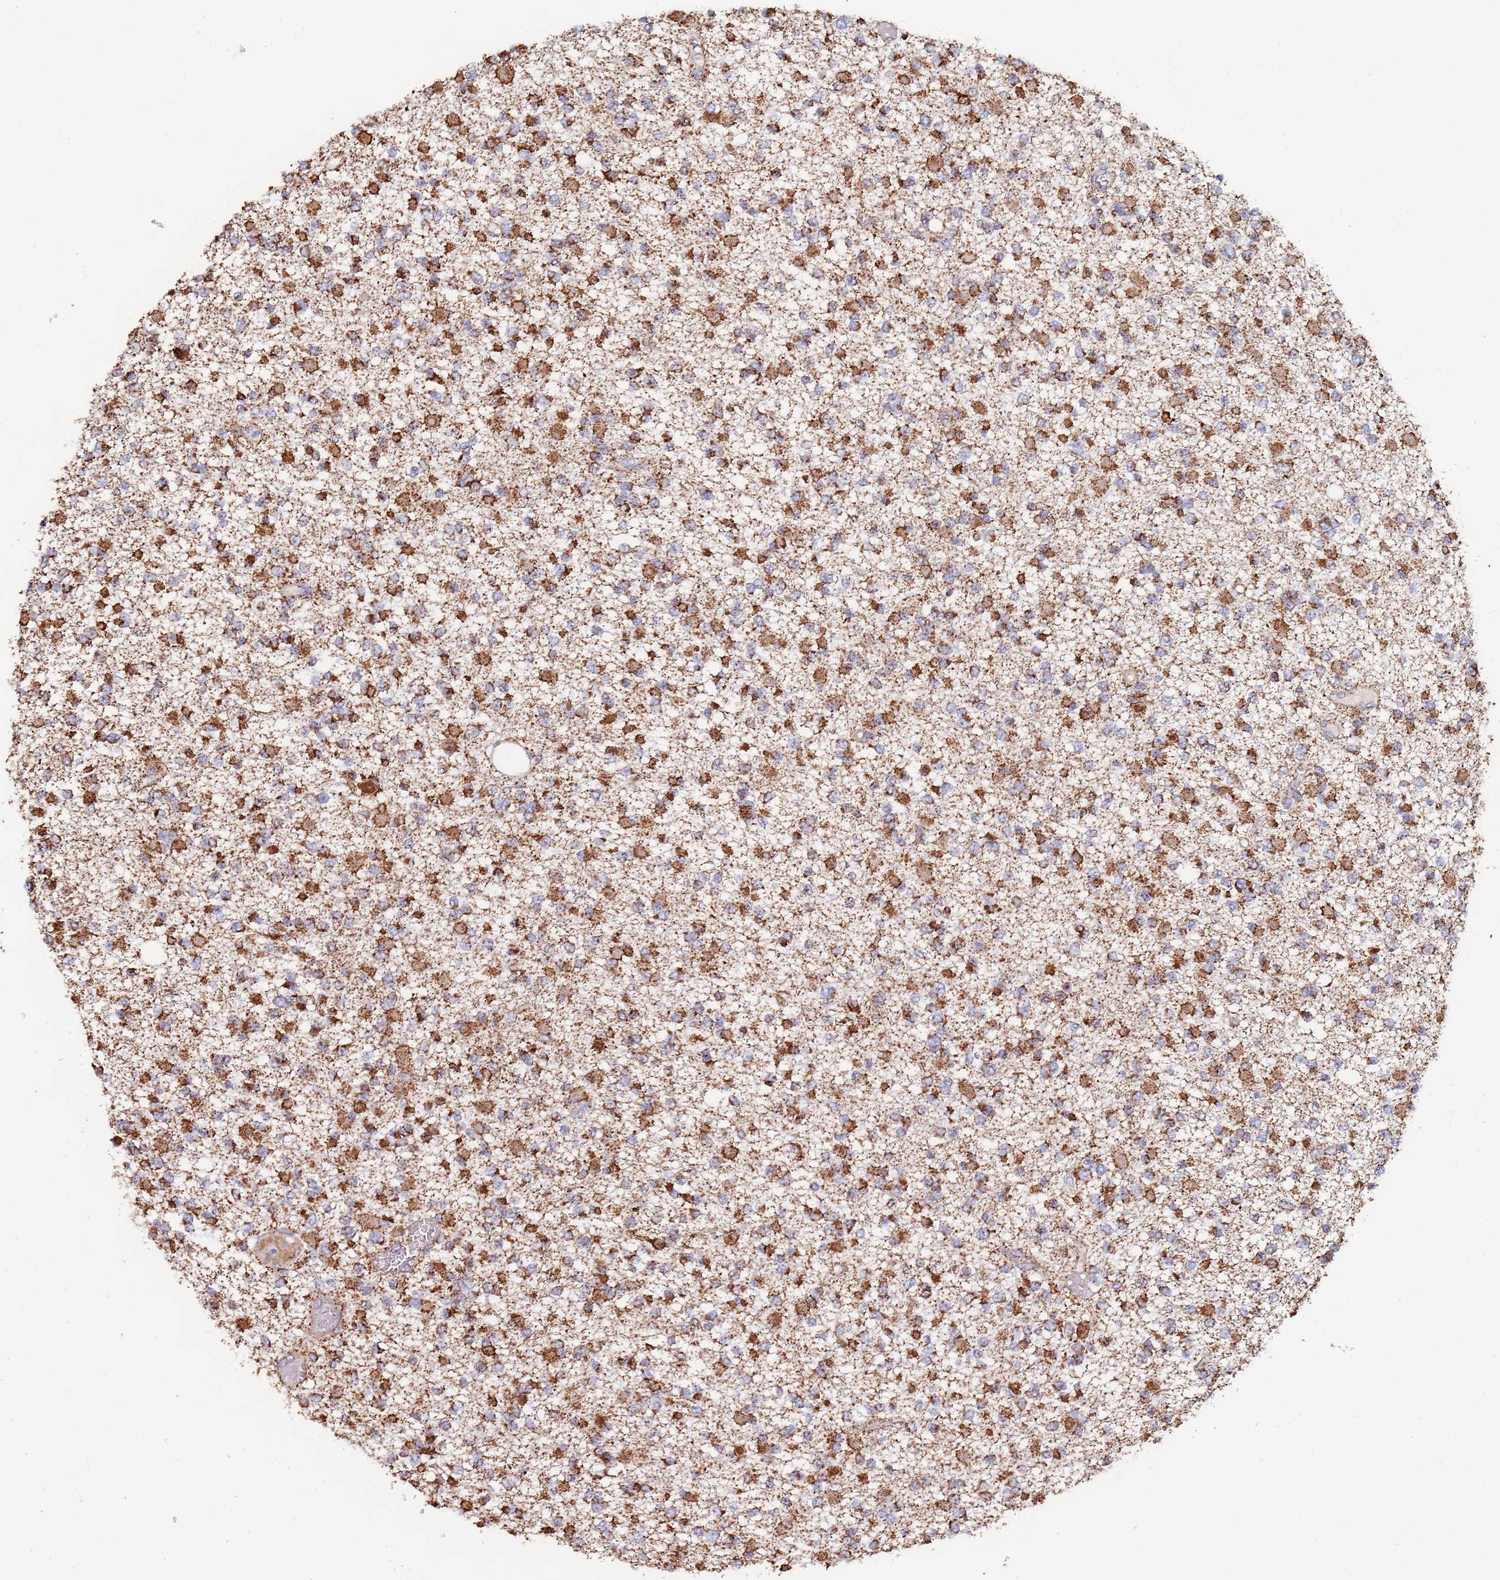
{"staining": {"intensity": "strong", "quantity": ">75%", "location": "cytoplasmic/membranous"}, "tissue": "glioma", "cell_type": "Tumor cells", "image_type": "cancer", "snomed": [{"axis": "morphology", "description": "Glioma, malignant, Low grade"}, {"axis": "topography", "description": "Brain"}], "caption": "Protein positivity by immunohistochemistry exhibits strong cytoplasmic/membranous positivity in approximately >75% of tumor cells in glioma.", "gene": "PGP", "patient": {"sex": "female", "age": 22}}